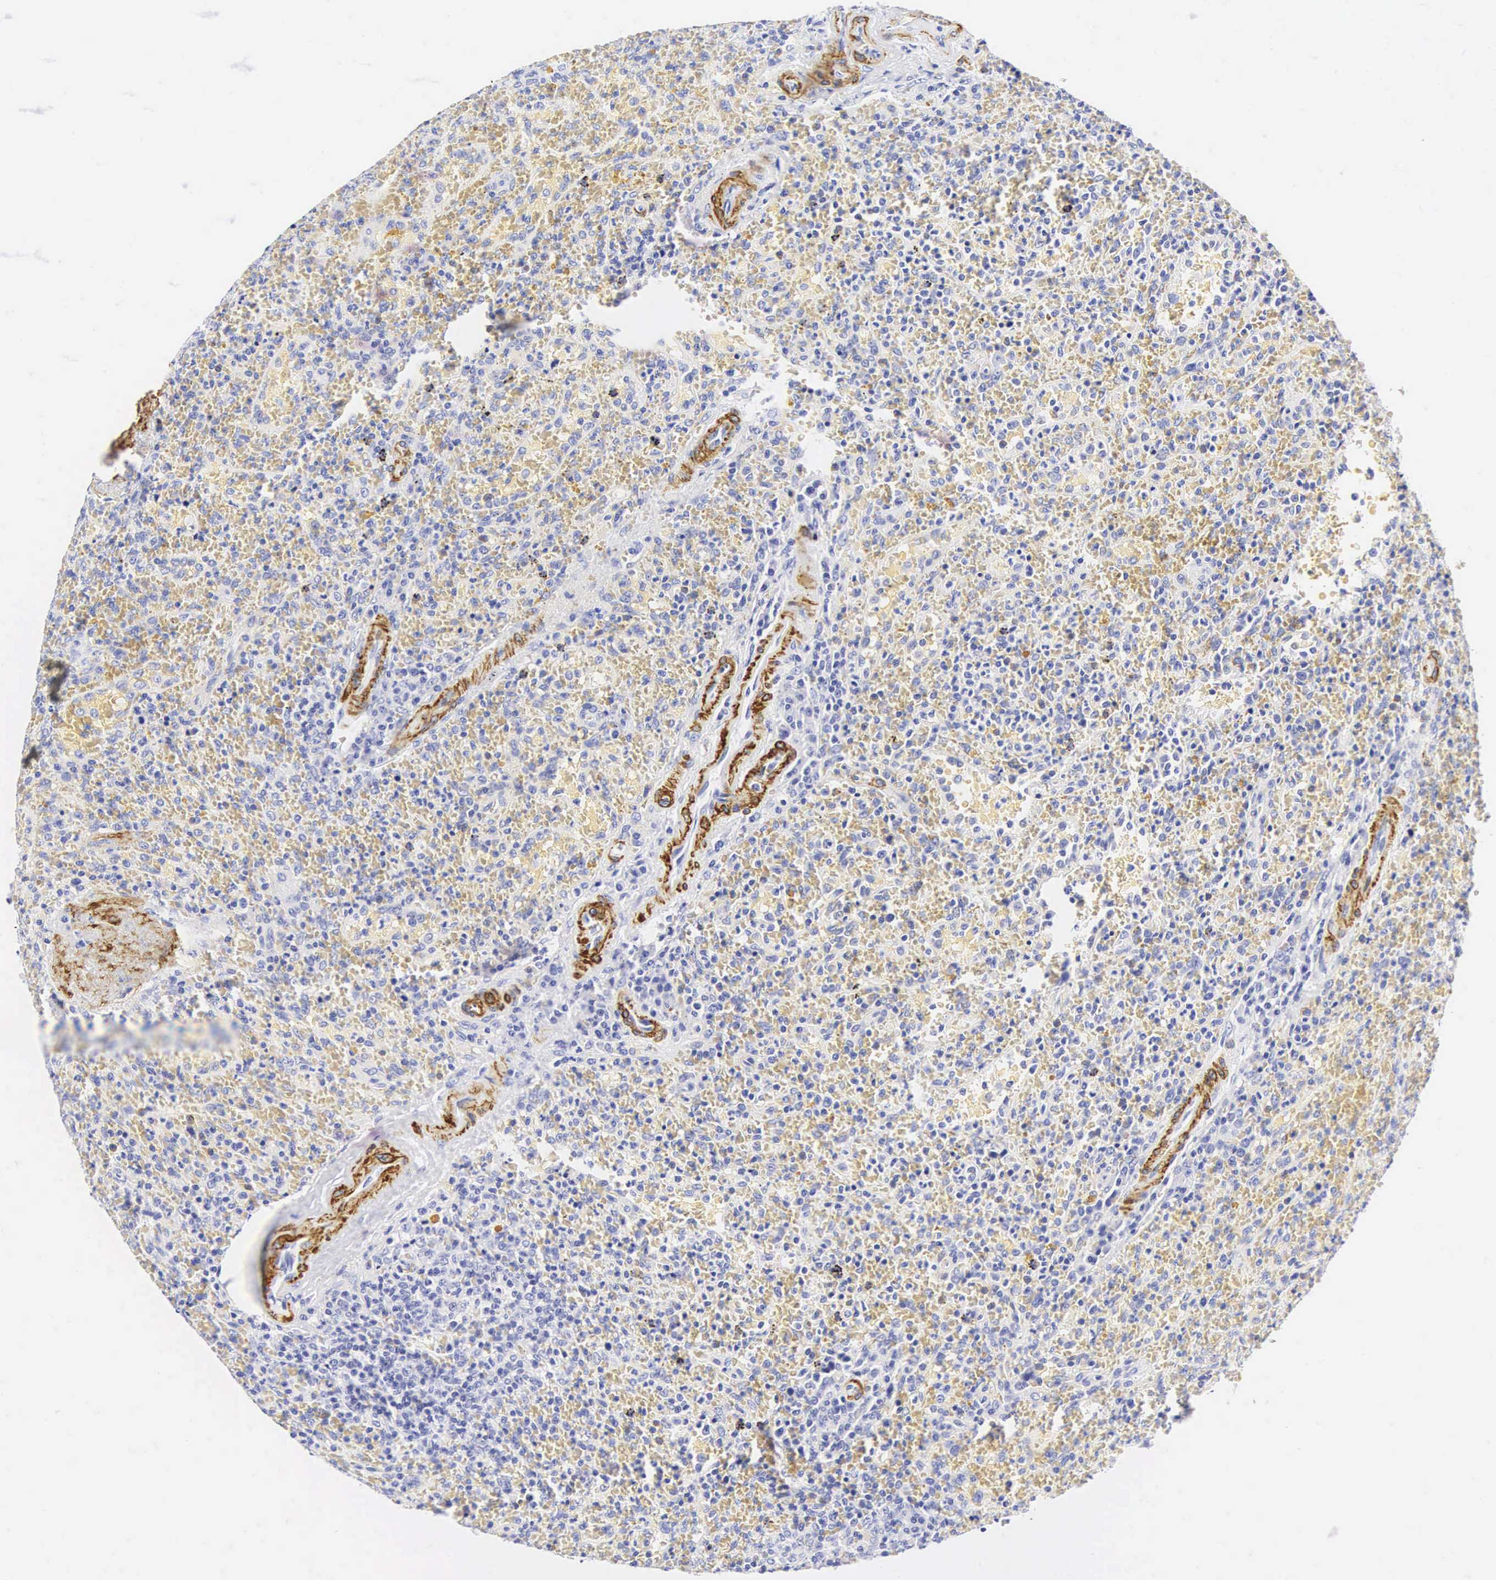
{"staining": {"intensity": "negative", "quantity": "none", "location": "none"}, "tissue": "lymphoma", "cell_type": "Tumor cells", "image_type": "cancer", "snomed": [{"axis": "morphology", "description": "Malignant lymphoma, non-Hodgkin's type, High grade"}, {"axis": "topography", "description": "Spleen"}, {"axis": "topography", "description": "Lymph node"}], "caption": "The immunohistochemistry (IHC) photomicrograph has no significant expression in tumor cells of malignant lymphoma, non-Hodgkin's type (high-grade) tissue.", "gene": "CALD1", "patient": {"sex": "female", "age": 70}}